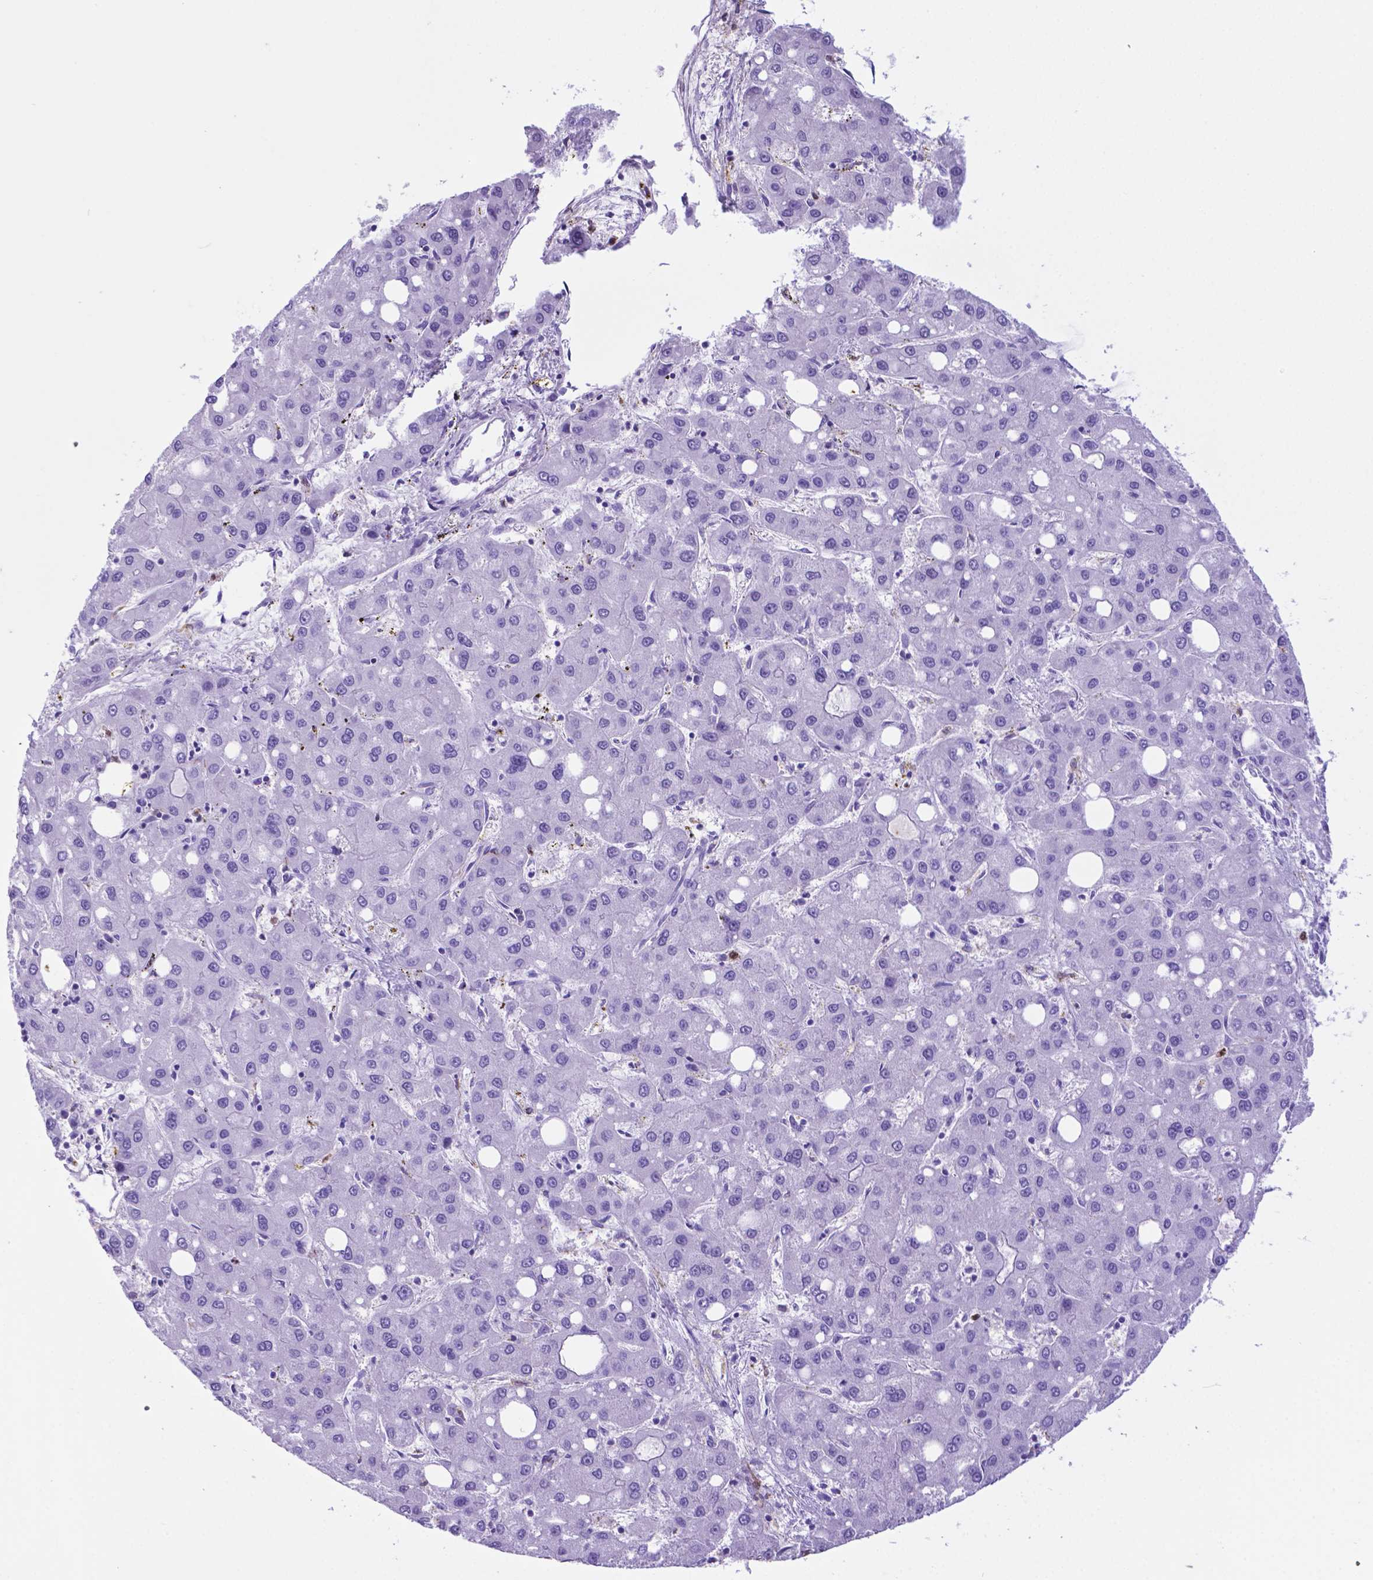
{"staining": {"intensity": "negative", "quantity": "none", "location": "none"}, "tissue": "liver cancer", "cell_type": "Tumor cells", "image_type": "cancer", "snomed": [{"axis": "morphology", "description": "Carcinoma, Hepatocellular, NOS"}, {"axis": "topography", "description": "Liver"}], "caption": "Tumor cells are negative for brown protein staining in liver cancer (hepatocellular carcinoma).", "gene": "LZTR1", "patient": {"sex": "male", "age": 73}}